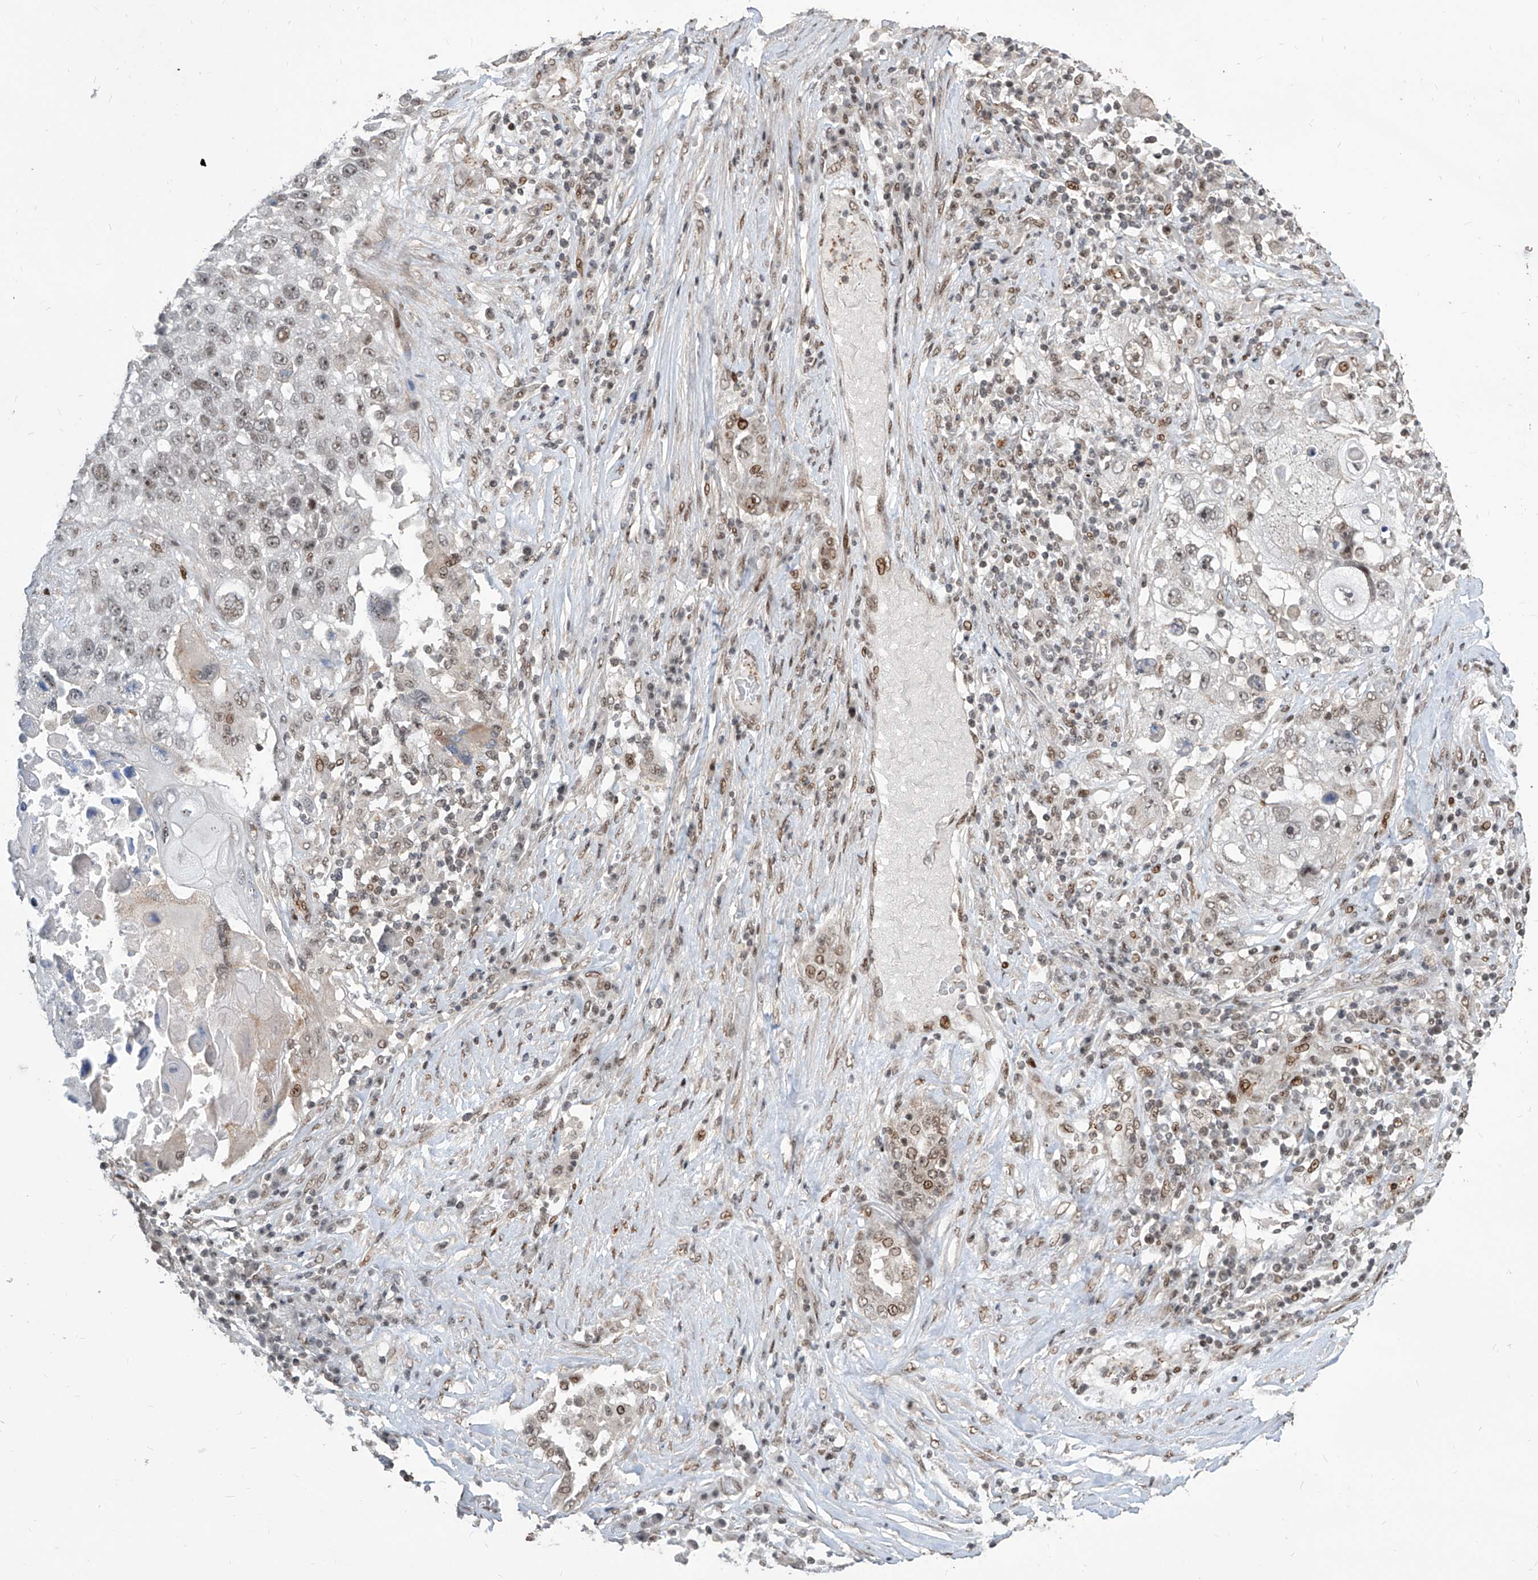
{"staining": {"intensity": "weak", "quantity": ">75%", "location": "nuclear"}, "tissue": "lung cancer", "cell_type": "Tumor cells", "image_type": "cancer", "snomed": [{"axis": "morphology", "description": "Squamous cell carcinoma, NOS"}, {"axis": "topography", "description": "Lung"}], "caption": "A brown stain labels weak nuclear expression of a protein in human lung squamous cell carcinoma tumor cells. (DAB IHC with brightfield microscopy, high magnification).", "gene": "IRF2", "patient": {"sex": "male", "age": 61}}